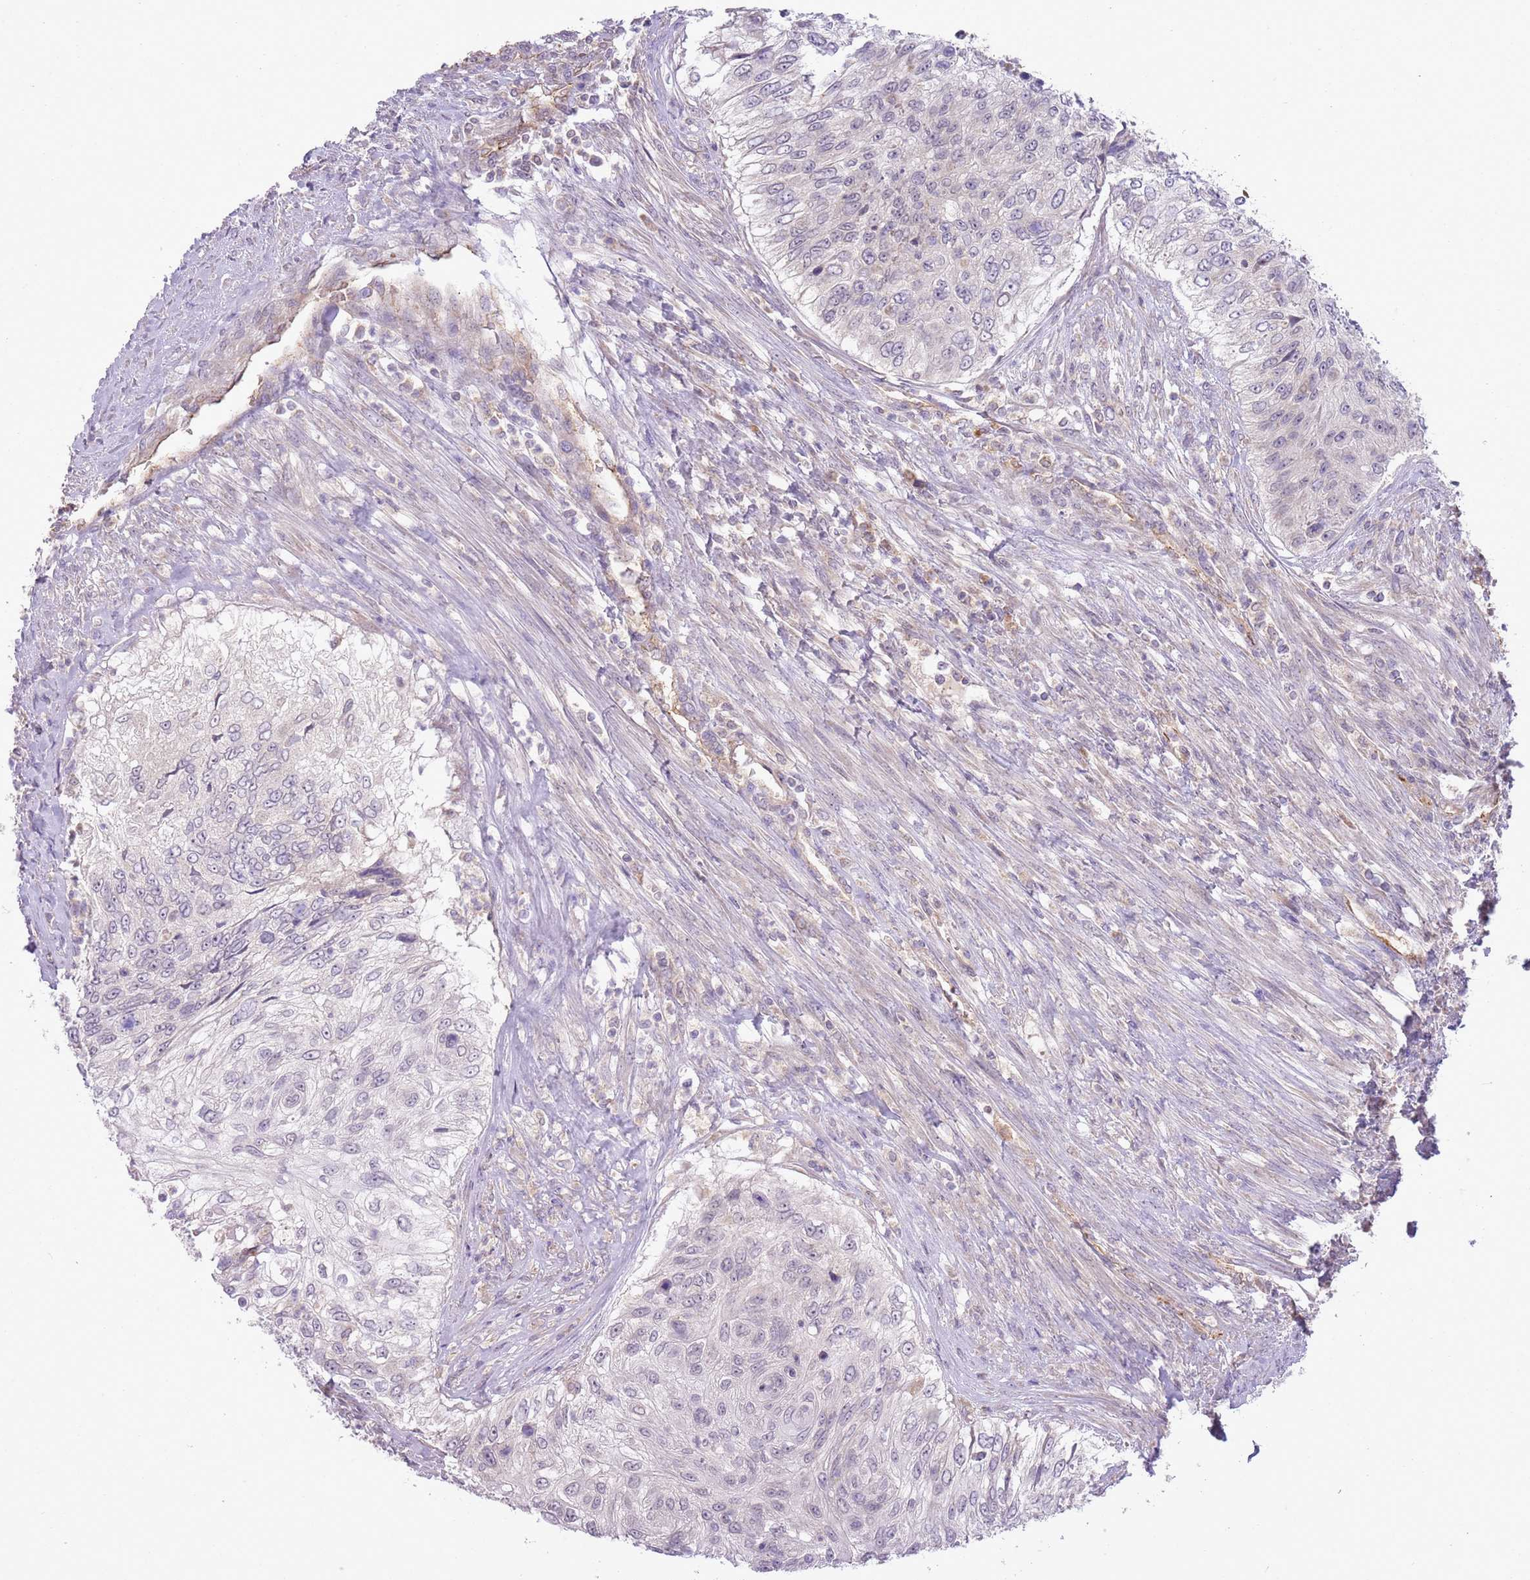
{"staining": {"intensity": "negative", "quantity": "none", "location": "none"}, "tissue": "urothelial cancer", "cell_type": "Tumor cells", "image_type": "cancer", "snomed": [{"axis": "morphology", "description": "Urothelial carcinoma, High grade"}, {"axis": "topography", "description": "Urinary bladder"}], "caption": "Immunohistochemical staining of urothelial cancer displays no significant staining in tumor cells.", "gene": "SKOR2", "patient": {"sex": "female", "age": 60}}